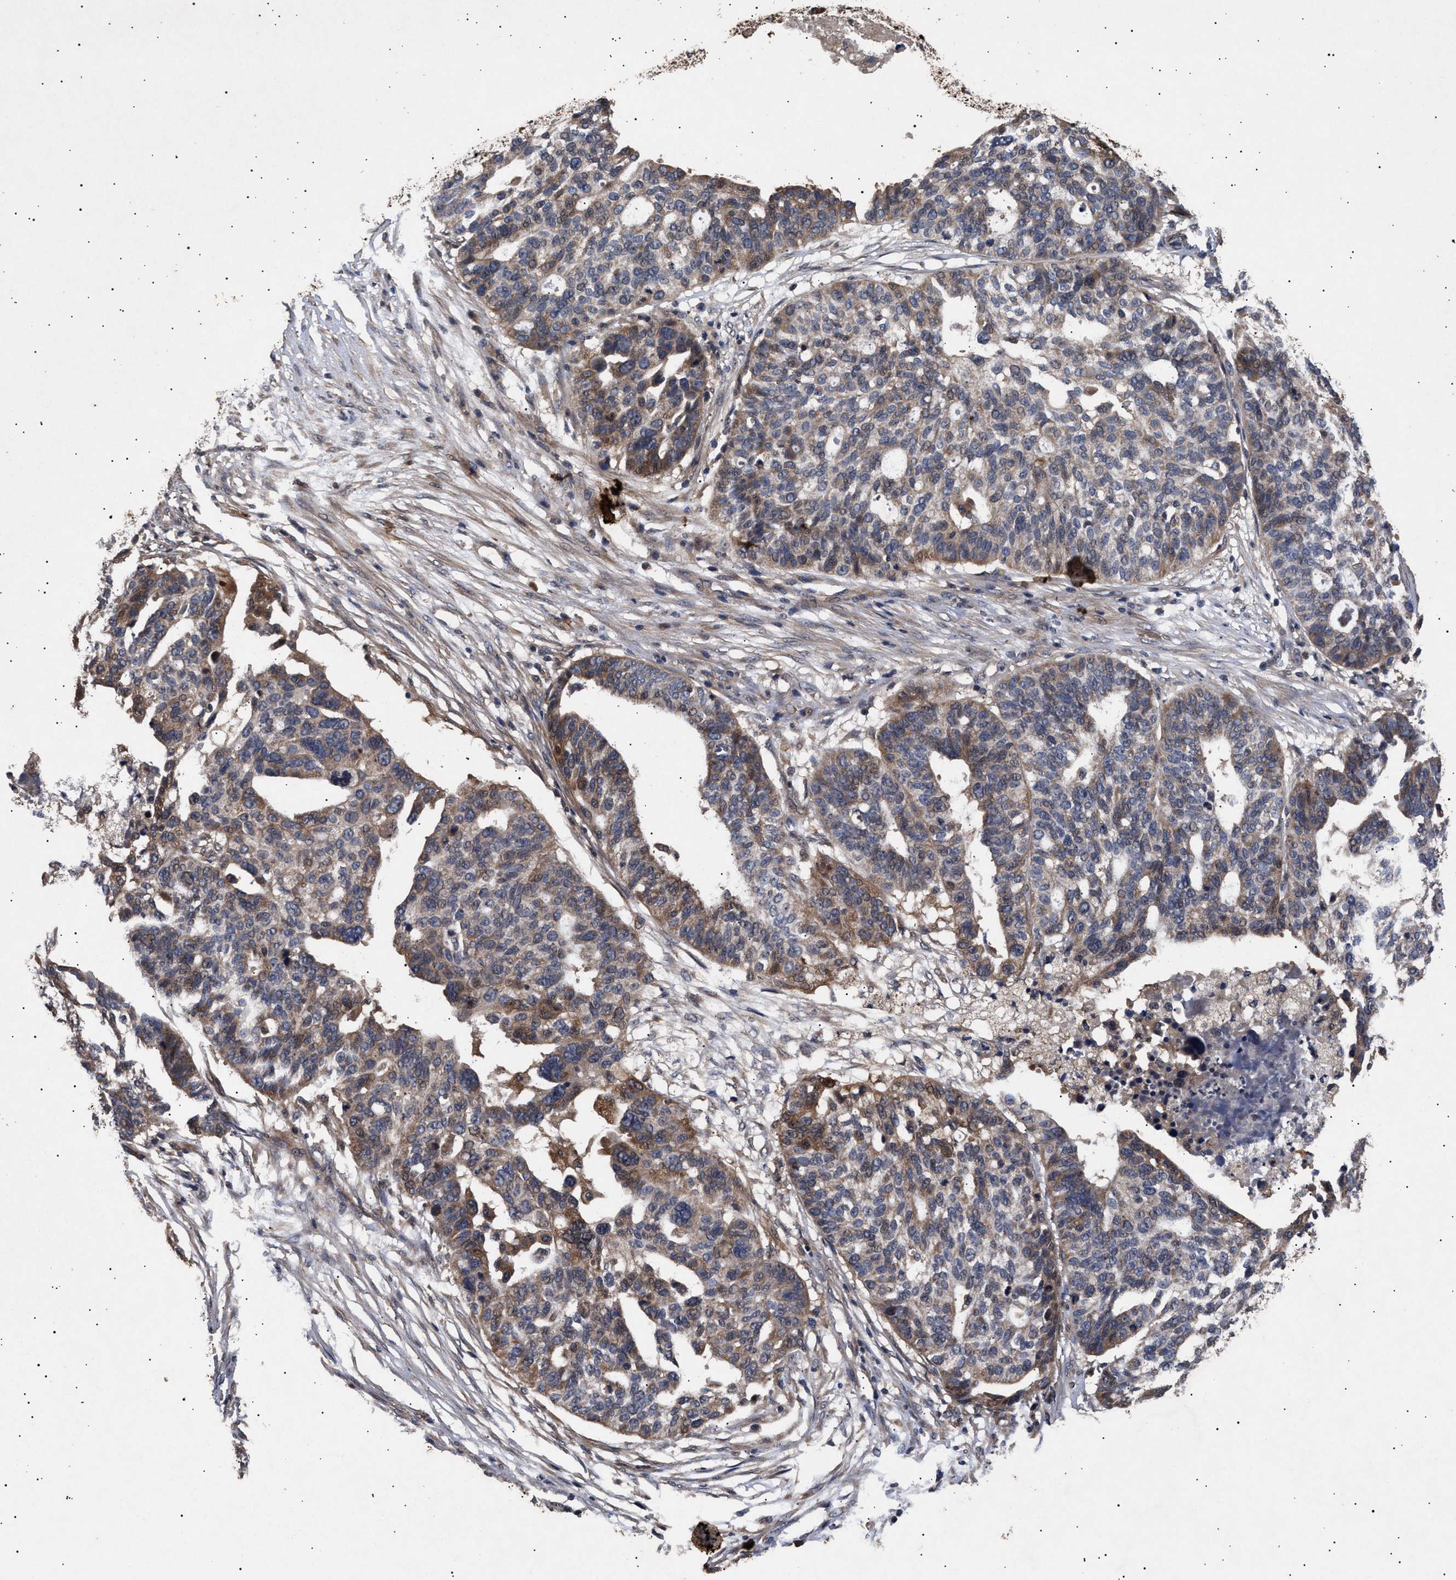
{"staining": {"intensity": "moderate", "quantity": "25%-75%", "location": "cytoplasmic/membranous"}, "tissue": "ovarian cancer", "cell_type": "Tumor cells", "image_type": "cancer", "snomed": [{"axis": "morphology", "description": "Cystadenocarcinoma, serous, NOS"}, {"axis": "topography", "description": "Ovary"}], "caption": "Ovarian serous cystadenocarcinoma stained with a protein marker reveals moderate staining in tumor cells.", "gene": "ITGB5", "patient": {"sex": "female", "age": 59}}